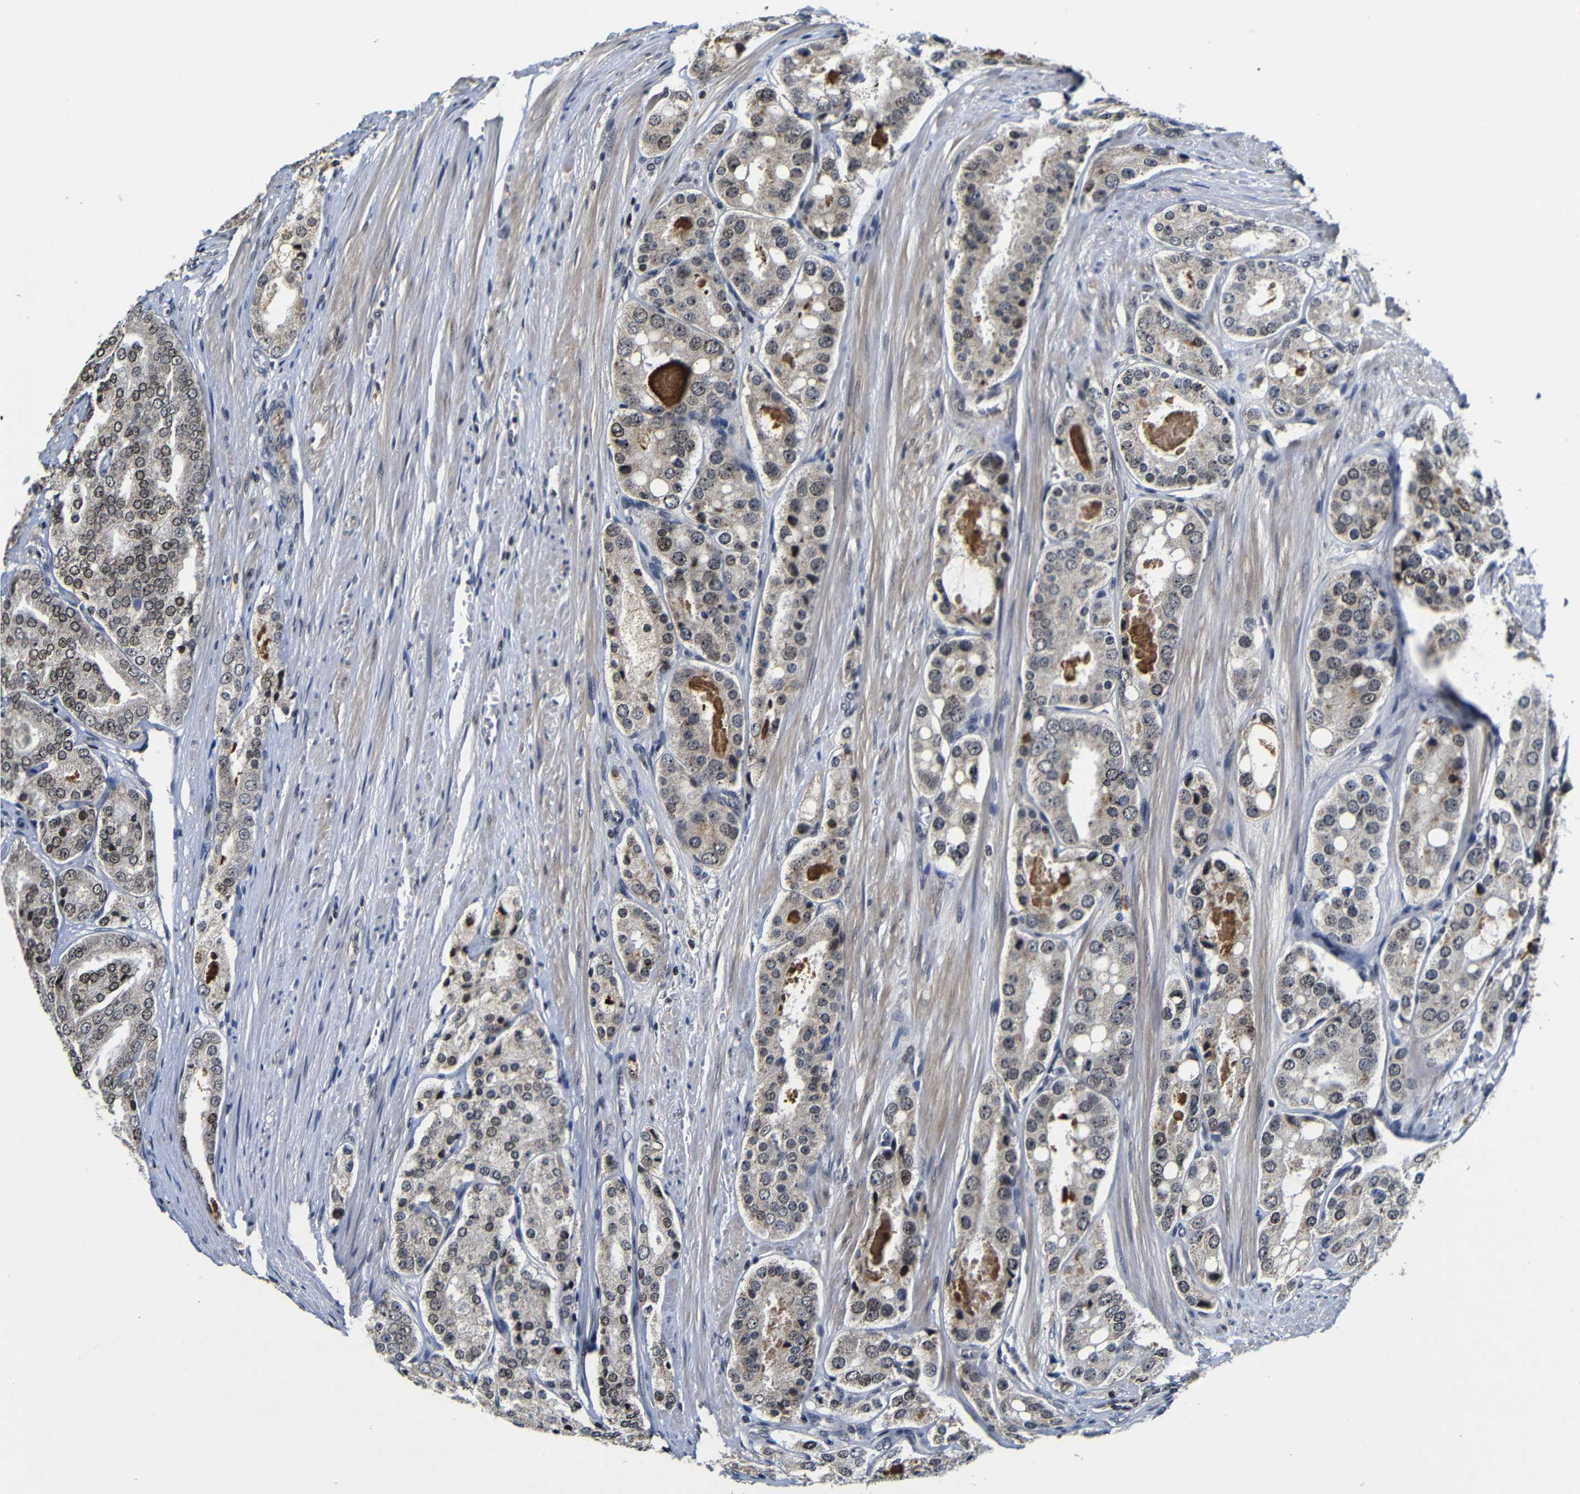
{"staining": {"intensity": "weak", "quantity": ">75%", "location": "cytoplasmic/membranous,nuclear"}, "tissue": "prostate cancer", "cell_type": "Tumor cells", "image_type": "cancer", "snomed": [{"axis": "morphology", "description": "Adenocarcinoma, High grade"}, {"axis": "topography", "description": "Prostate"}], "caption": "Immunohistochemistry (IHC) image of human prostate cancer (adenocarcinoma (high-grade)) stained for a protein (brown), which reveals low levels of weak cytoplasmic/membranous and nuclear expression in about >75% of tumor cells.", "gene": "MYC", "patient": {"sex": "male", "age": 65}}